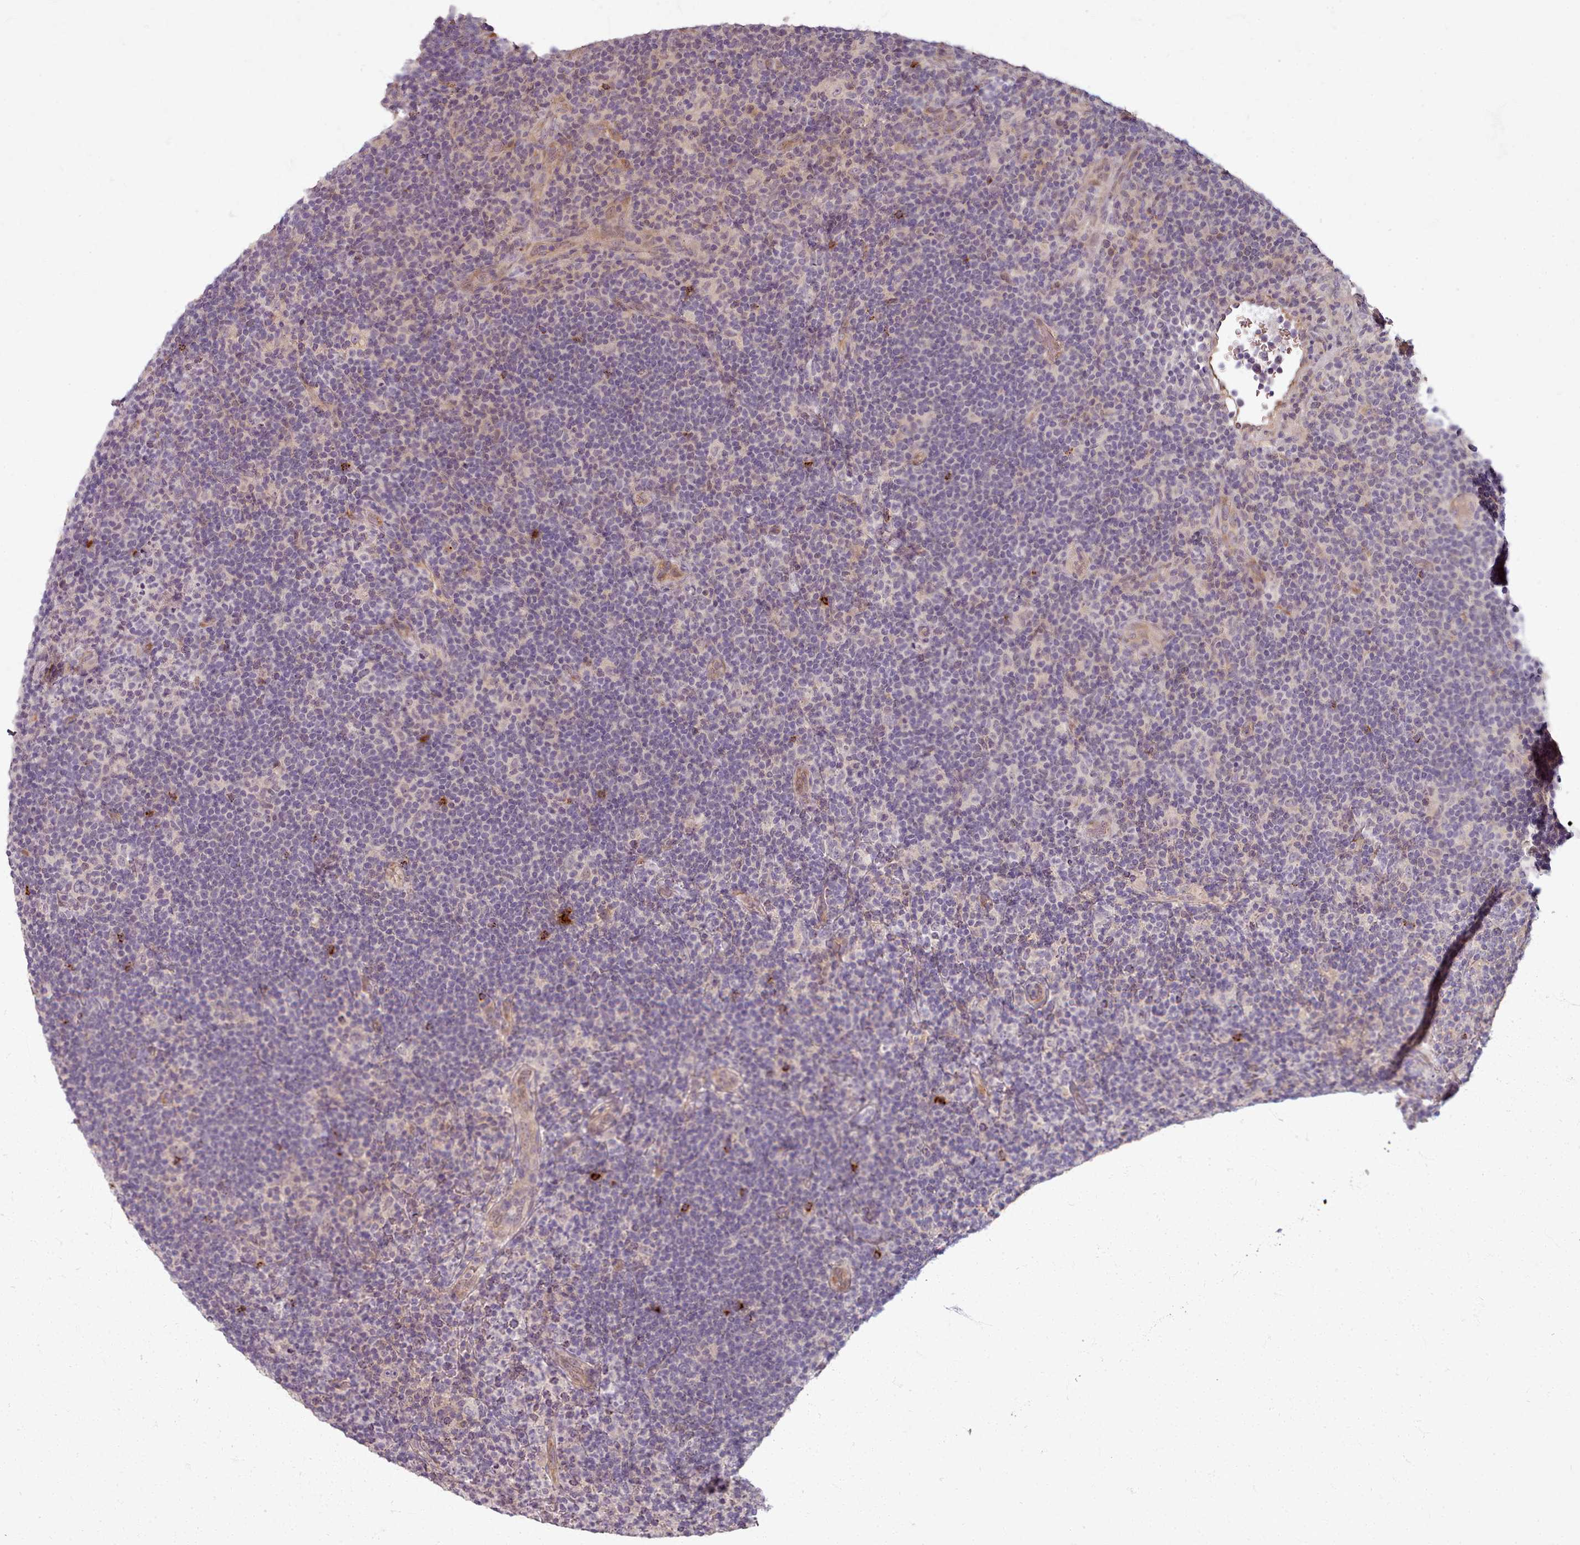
{"staining": {"intensity": "negative", "quantity": "none", "location": "none"}, "tissue": "lymphoma", "cell_type": "Tumor cells", "image_type": "cancer", "snomed": [{"axis": "morphology", "description": "Hodgkin's disease, NOS"}, {"axis": "topography", "description": "Lymph node"}], "caption": "High power microscopy image of an IHC micrograph of lymphoma, revealing no significant expression in tumor cells. (Stains: DAB (3,3'-diaminobenzidine) IHC with hematoxylin counter stain, Microscopy: brightfield microscopy at high magnification).", "gene": "C1QTNF5", "patient": {"sex": "female", "age": 57}}